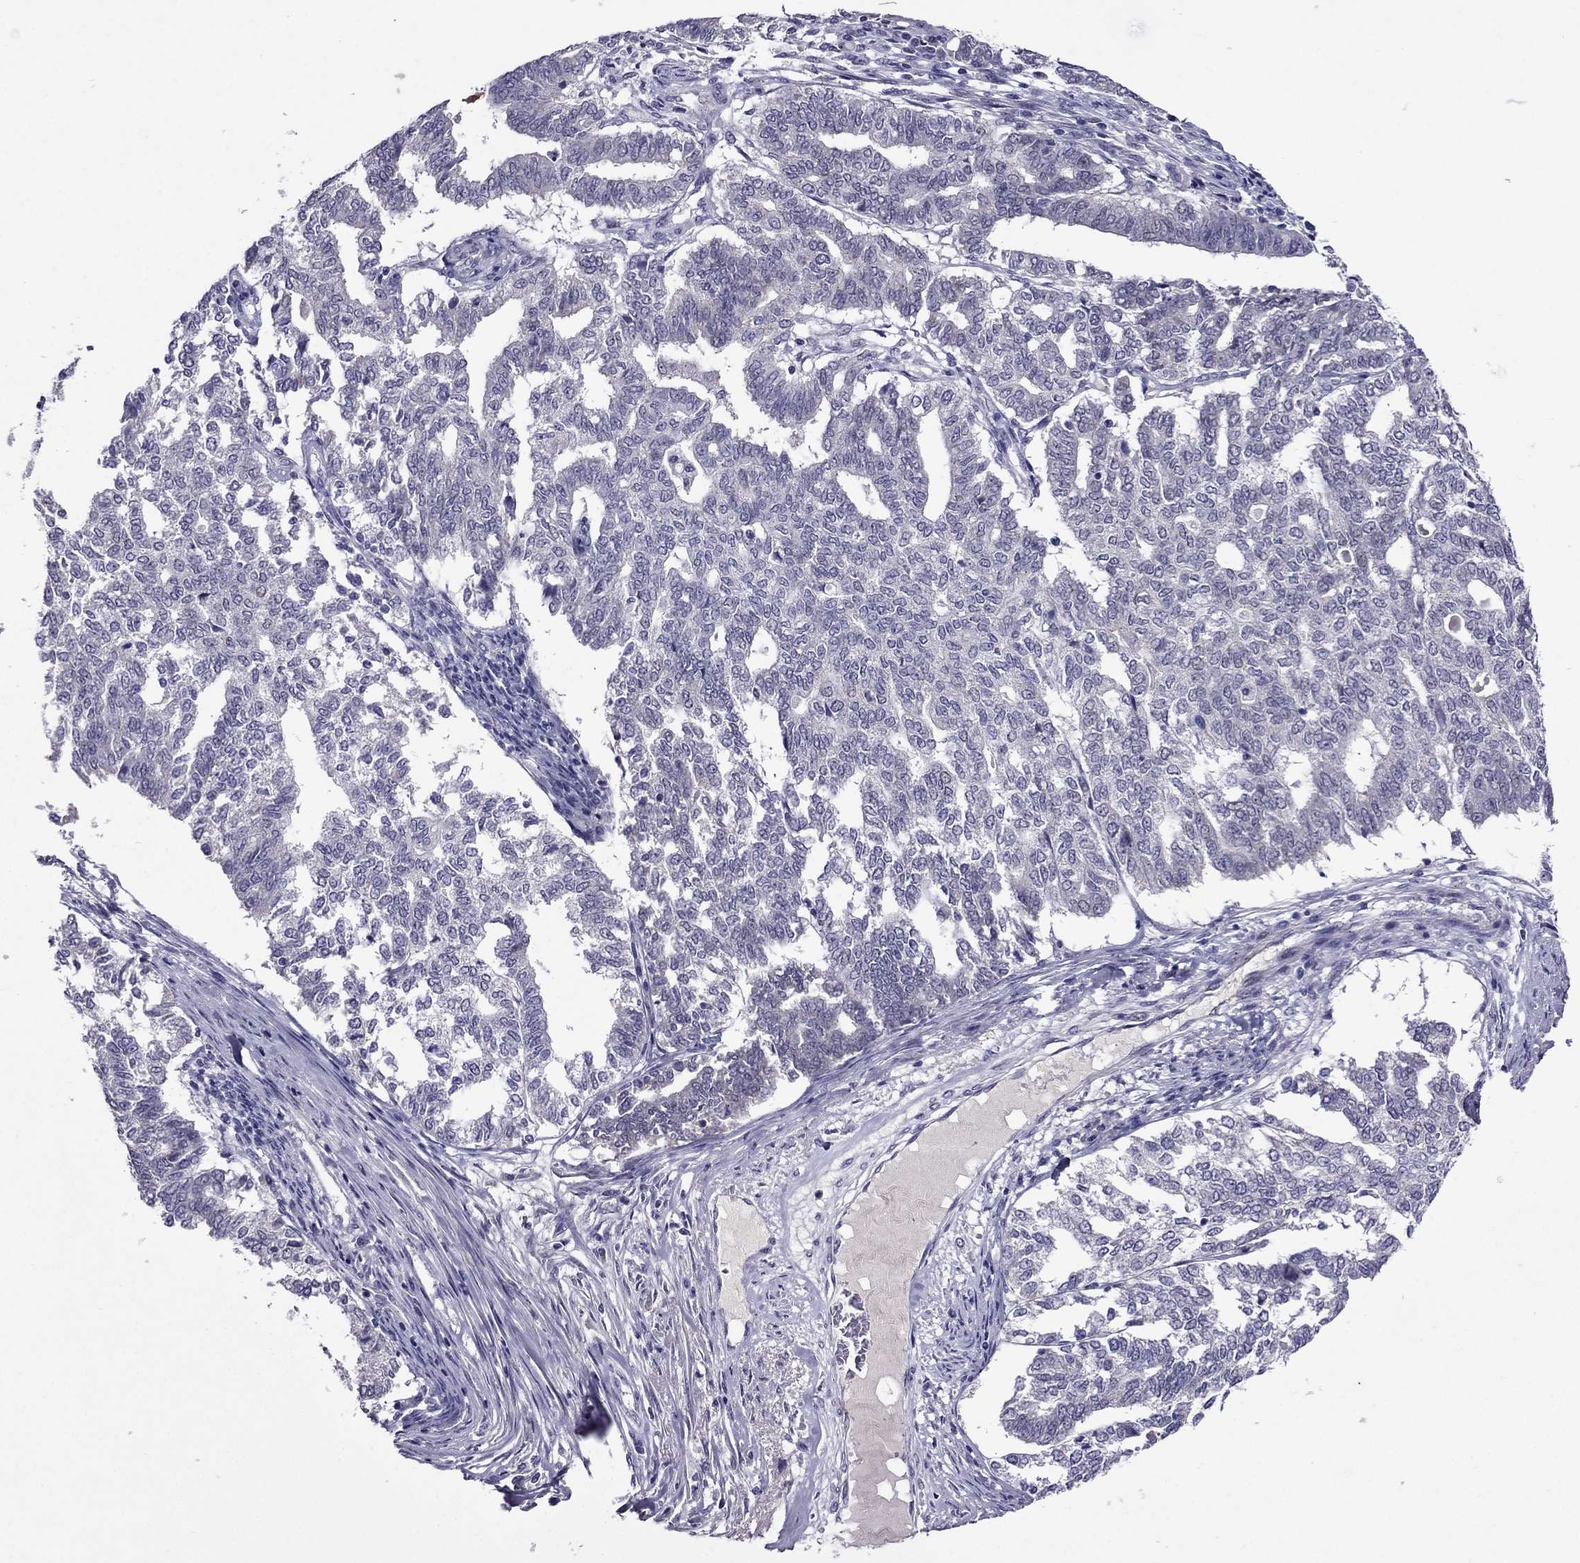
{"staining": {"intensity": "negative", "quantity": "none", "location": "none"}, "tissue": "endometrial cancer", "cell_type": "Tumor cells", "image_type": "cancer", "snomed": [{"axis": "morphology", "description": "Adenocarcinoma, NOS"}, {"axis": "topography", "description": "Endometrium"}], "caption": "DAB immunohistochemical staining of human endometrial adenocarcinoma shows no significant expression in tumor cells. The staining is performed using DAB brown chromogen with nuclei counter-stained in using hematoxylin.", "gene": "MYBPH", "patient": {"sex": "female", "age": 79}}